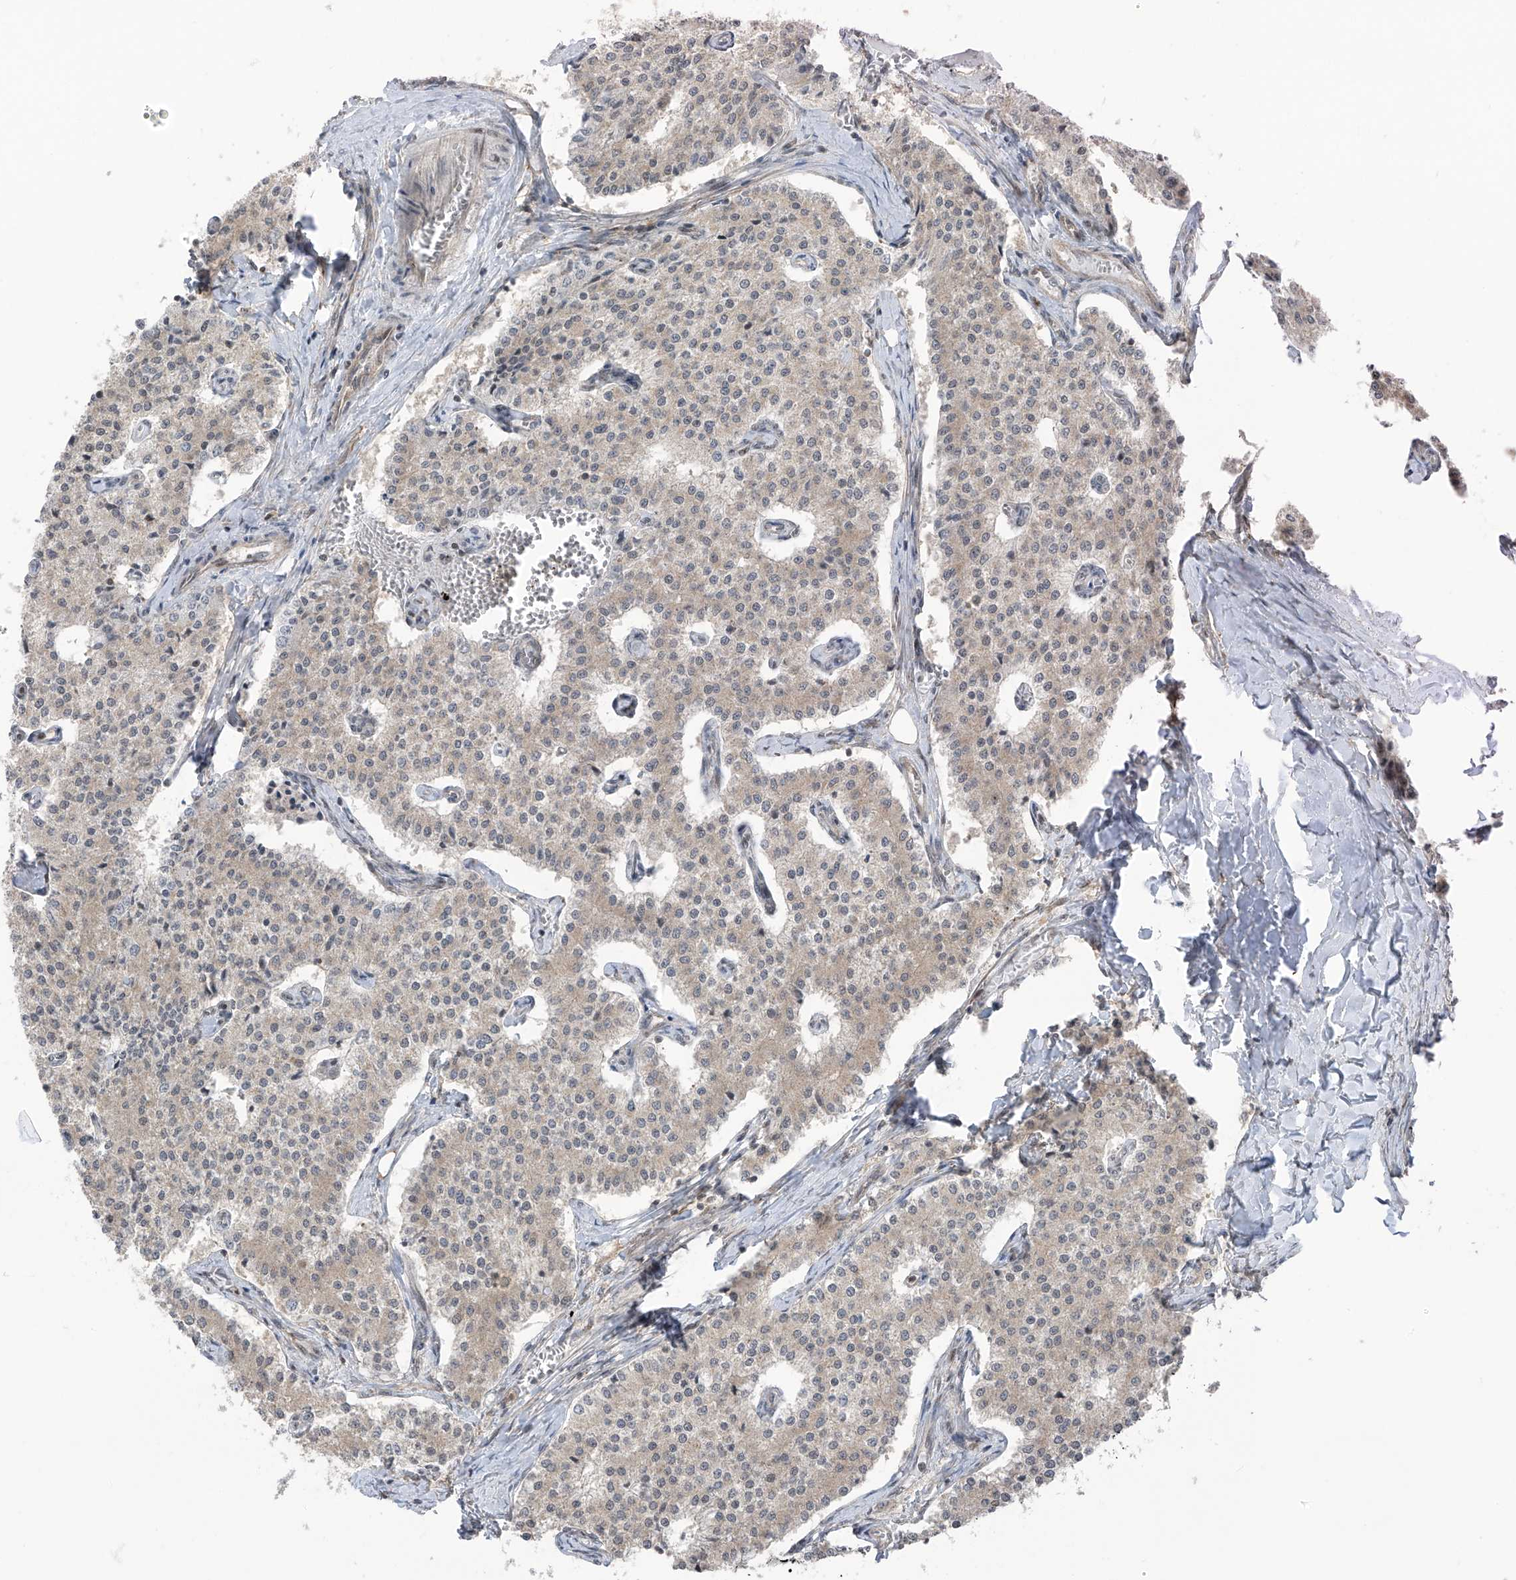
{"staining": {"intensity": "weak", "quantity": "25%-75%", "location": "cytoplasmic/membranous"}, "tissue": "carcinoid", "cell_type": "Tumor cells", "image_type": "cancer", "snomed": [{"axis": "morphology", "description": "Carcinoid, malignant, NOS"}, {"axis": "topography", "description": "Colon"}], "caption": "DAB (3,3'-diaminobenzidine) immunohistochemical staining of carcinoid shows weak cytoplasmic/membranous protein positivity in about 25%-75% of tumor cells.", "gene": "PDE11A", "patient": {"sex": "female", "age": 52}}